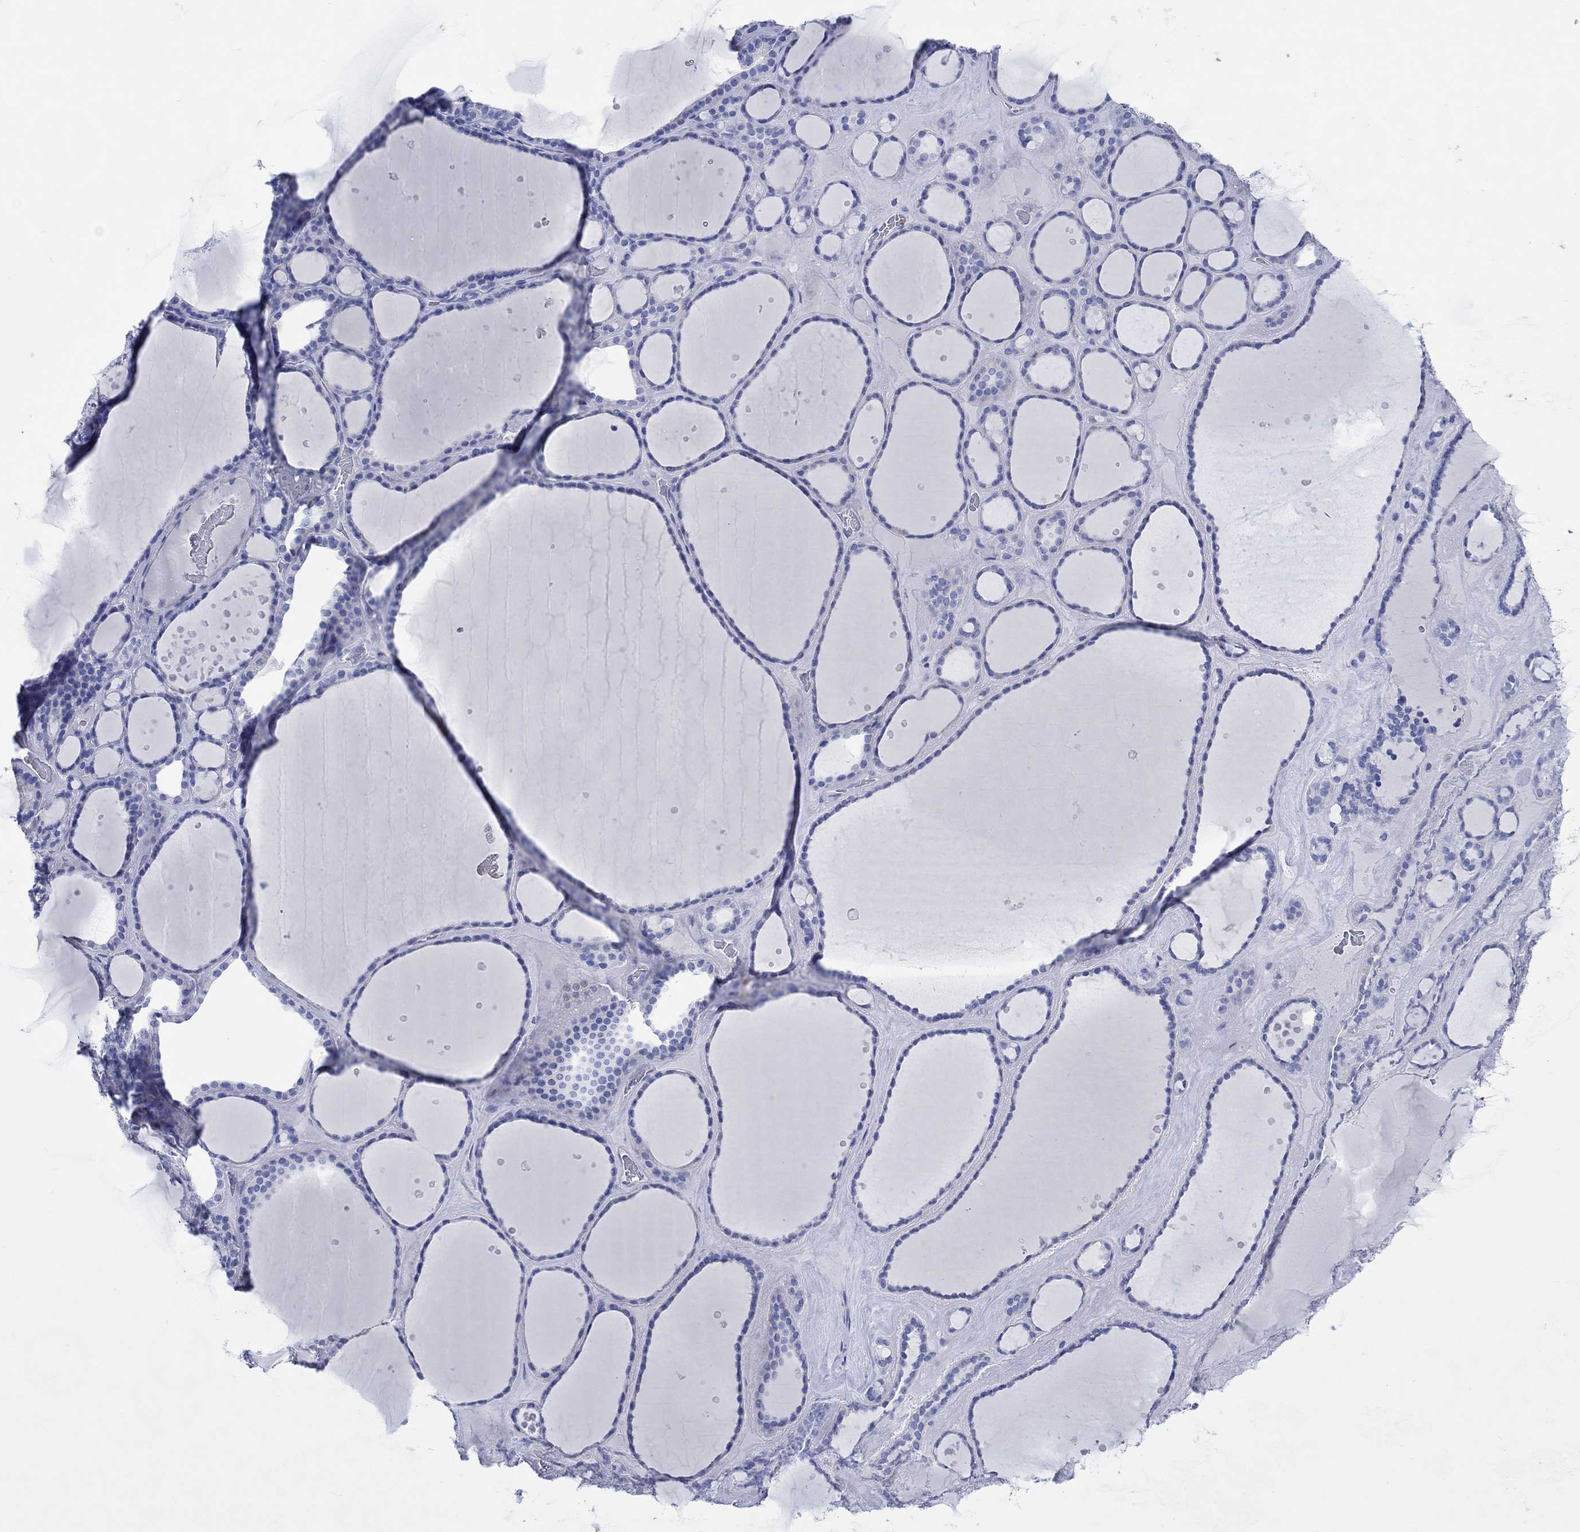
{"staining": {"intensity": "negative", "quantity": "none", "location": "none"}, "tissue": "thyroid gland", "cell_type": "Glandular cells", "image_type": "normal", "snomed": [{"axis": "morphology", "description": "Normal tissue, NOS"}, {"axis": "topography", "description": "Thyroid gland"}], "caption": "Image shows no protein staining in glandular cells of unremarkable thyroid gland. The staining is performed using DAB brown chromogen with nuclei counter-stained in using hematoxylin.", "gene": "CPLX1", "patient": {"sex": "male", "age": 63}}